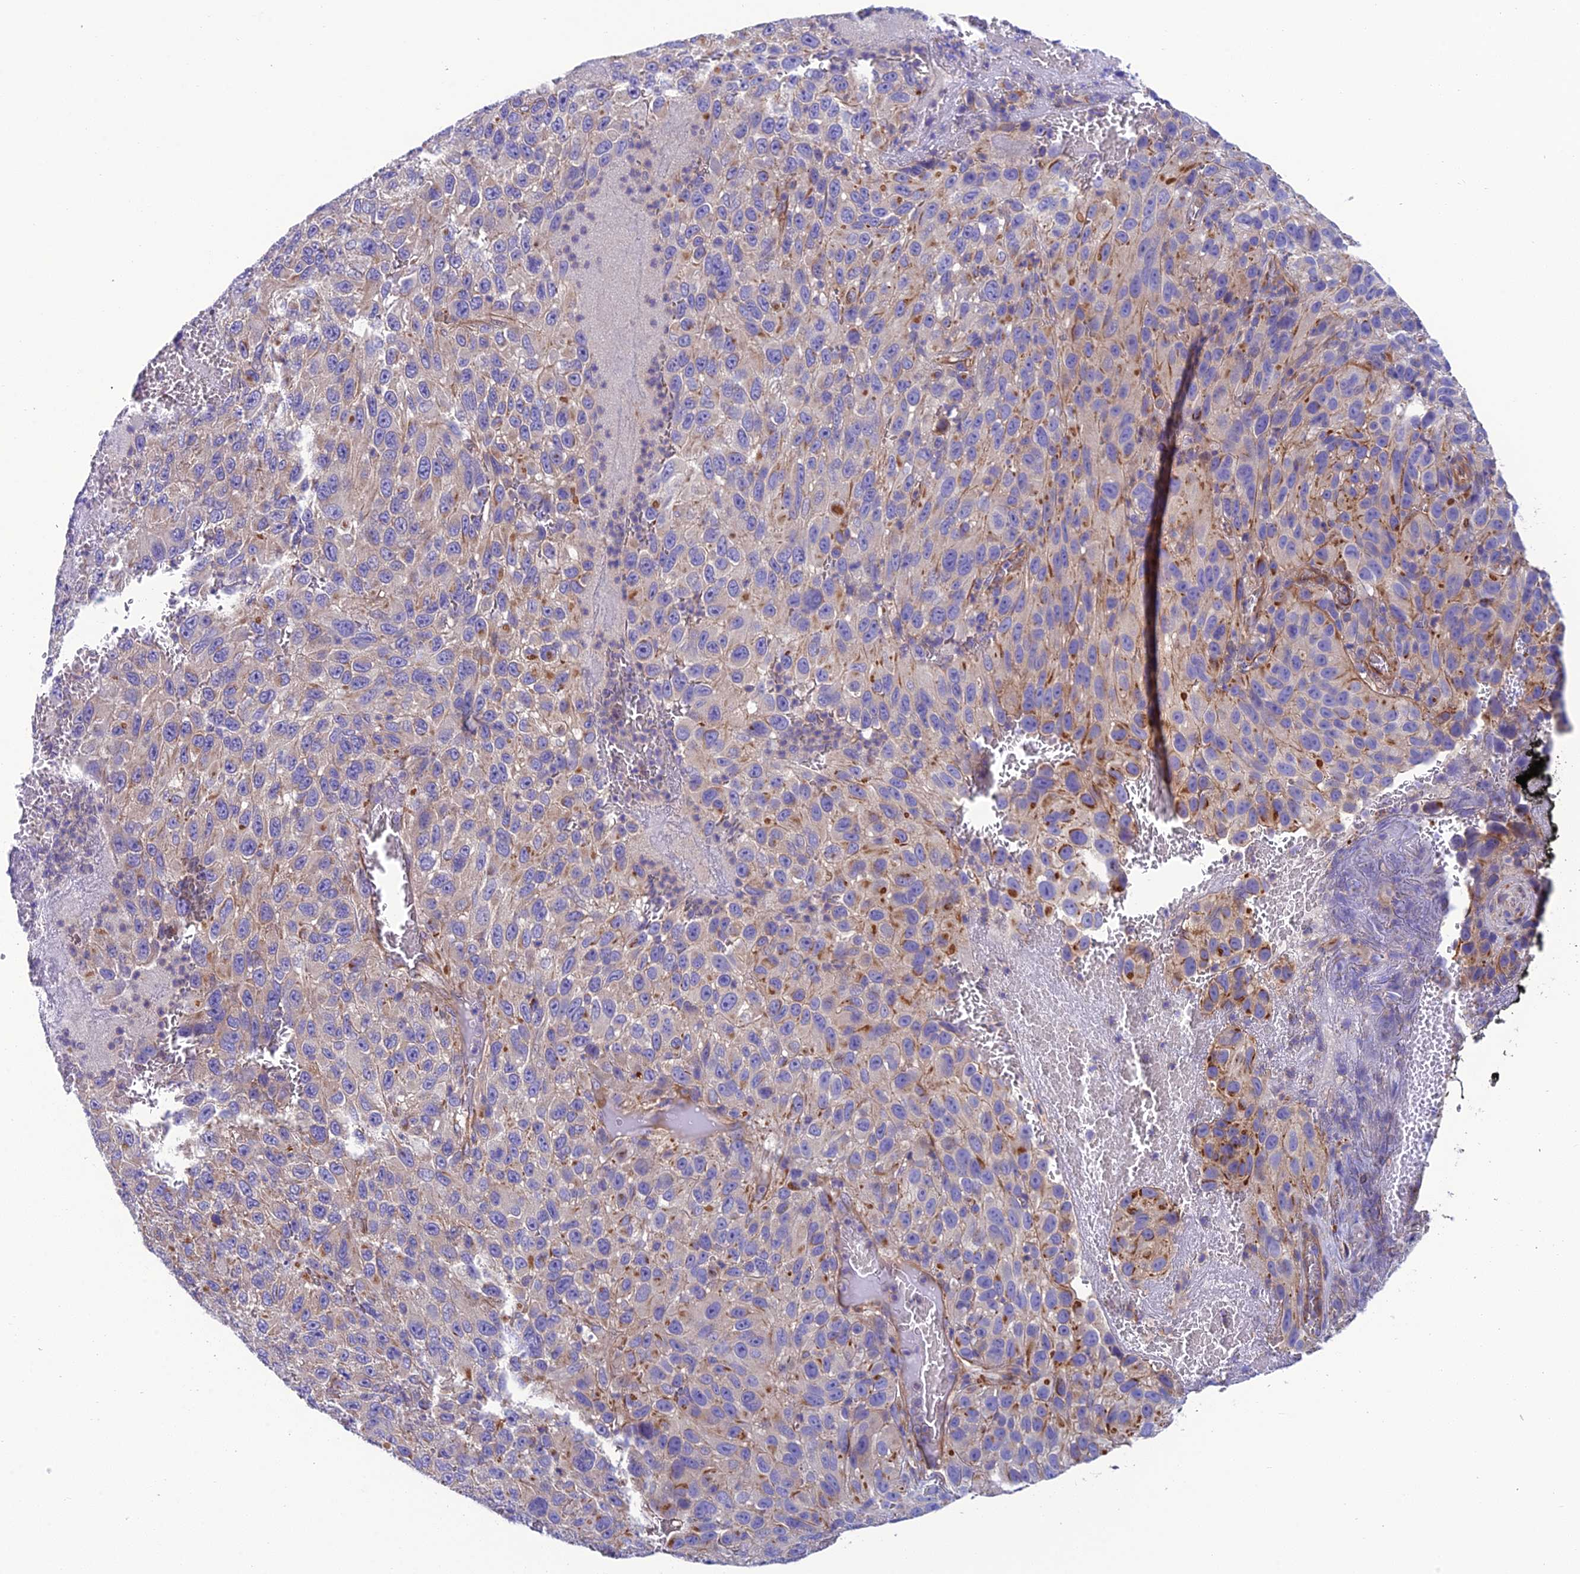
{"staining": {"intensity": "moderate", "quantity": "<25%", "location": "cytoplasmic/membranous"}, "tissue": "melanoma", "cell_type": "Tumor cells", "image_type": "cancer", "snomed": [{"axis": "morphology", "description": "Normal tissue, NOS"}, {"axis": "morphology", "description": "Malignant melanoma, NOS"}, {"axis": "topography", "description": "Skin"}], "caption": "DAB immunohistochemical staining of human malignant melanoma demonstrates moderate cytoplasmic/membranous protein positivity in about <25% of tumor cells.", "gene": "PPFIA3", "patient": {"sex": "female", "age": 96}}